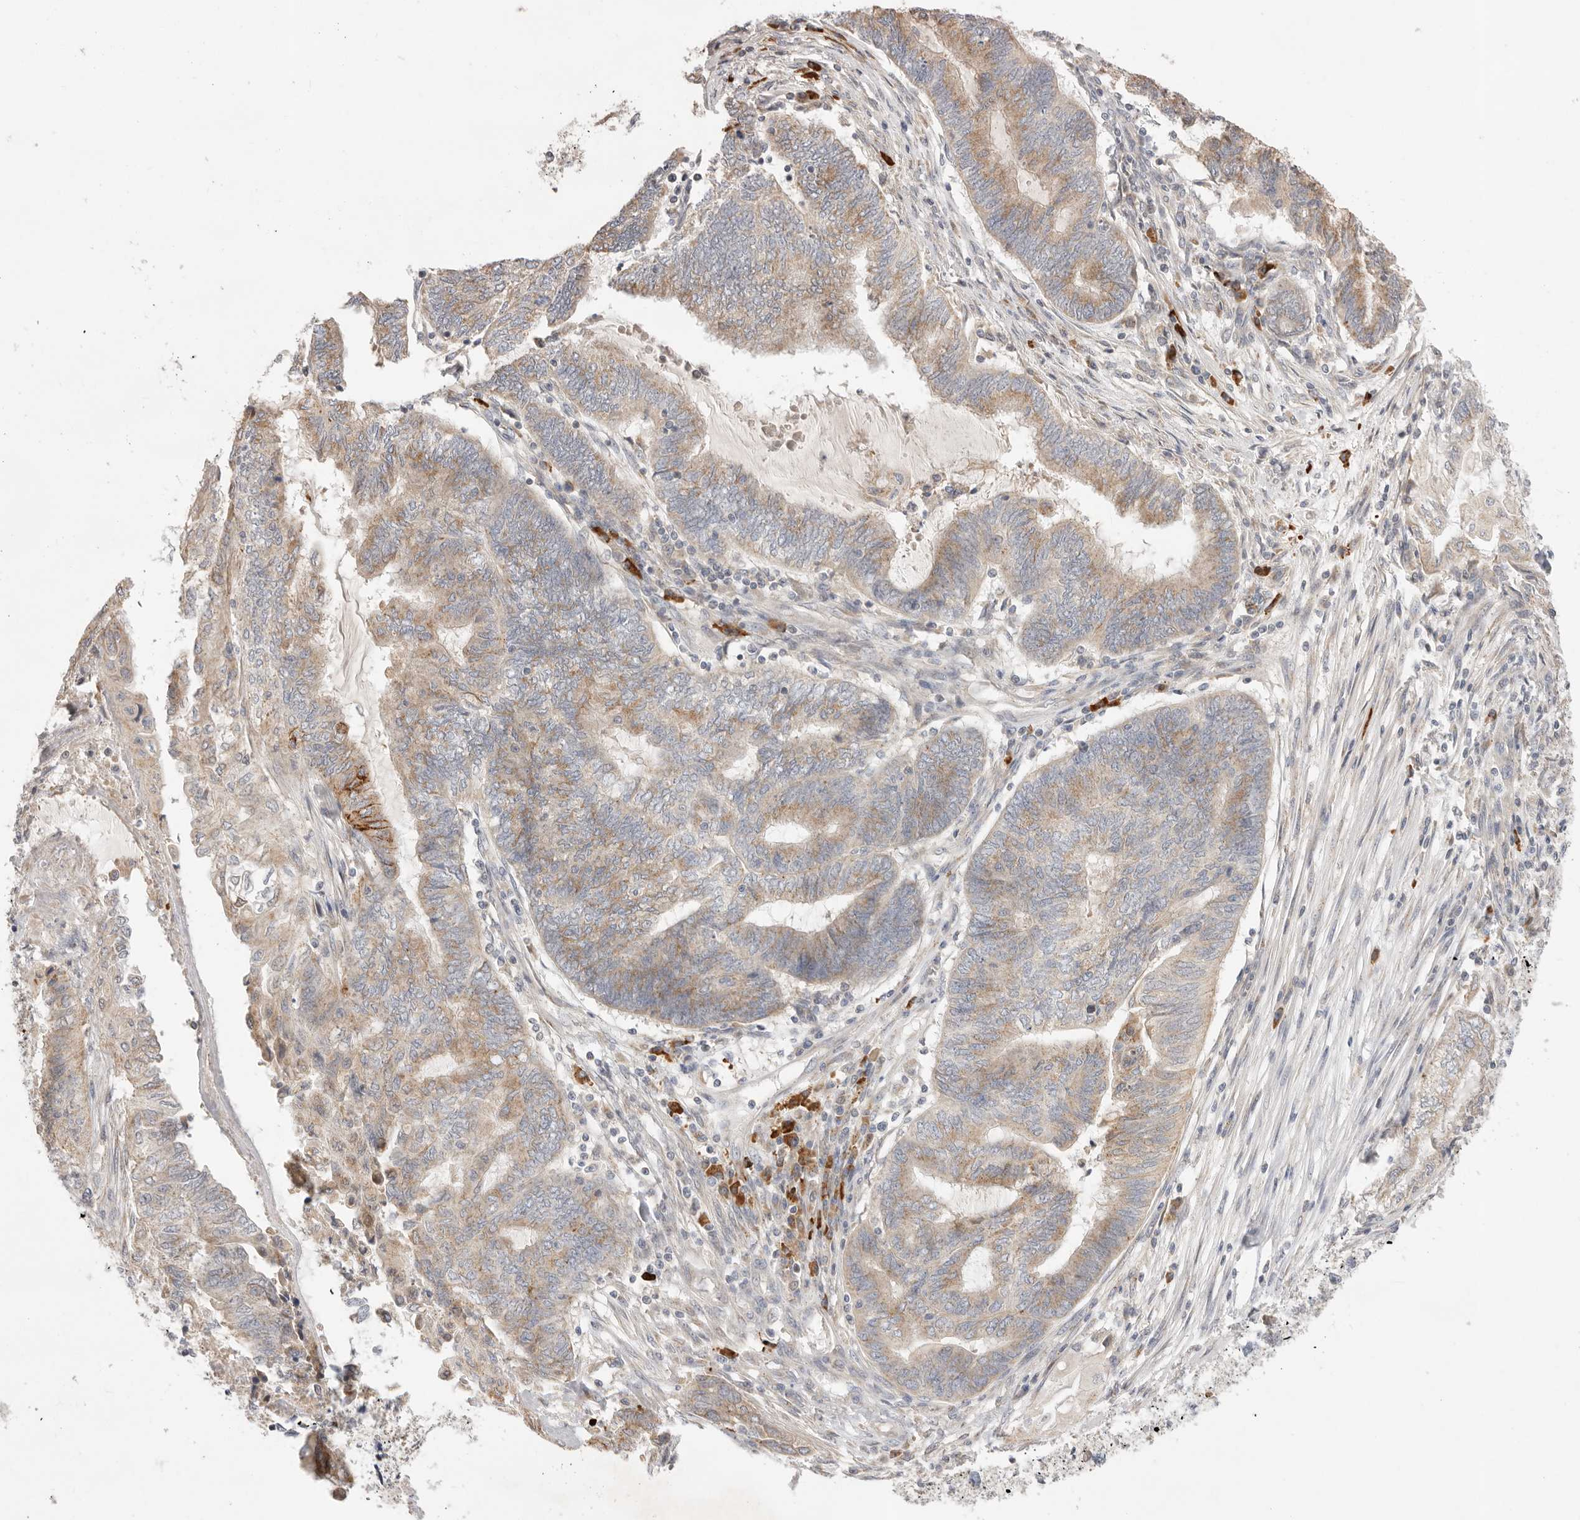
{"staining": {"intensity": "moderate", "quantity": ">75%", "location": "cytoplasmic/membranous"}, "tissue": "endometrial cancer", "cell_type": "Tumor cells", "image_type": "cancer", "snomed": [{"axis": "morphology", "description": "Adenocarcinoma, NOS"}, {"axis": "topography", "description": "Uterus"}, {"axis": "topography", "description": "Endometrium"}], "caption": "High-magnification brightfield microscopy of endometrial cancer stained with DAB (3,3'-diaminobenzidine) (brown) and counterstained with hematoxylin (blue). tumor cells exhibit moderate cytoplasmic/membranous staining is appreciated in about>75% of cells.", "gene": "USH1C", "patient": {"sex": "female", "age": 70}}